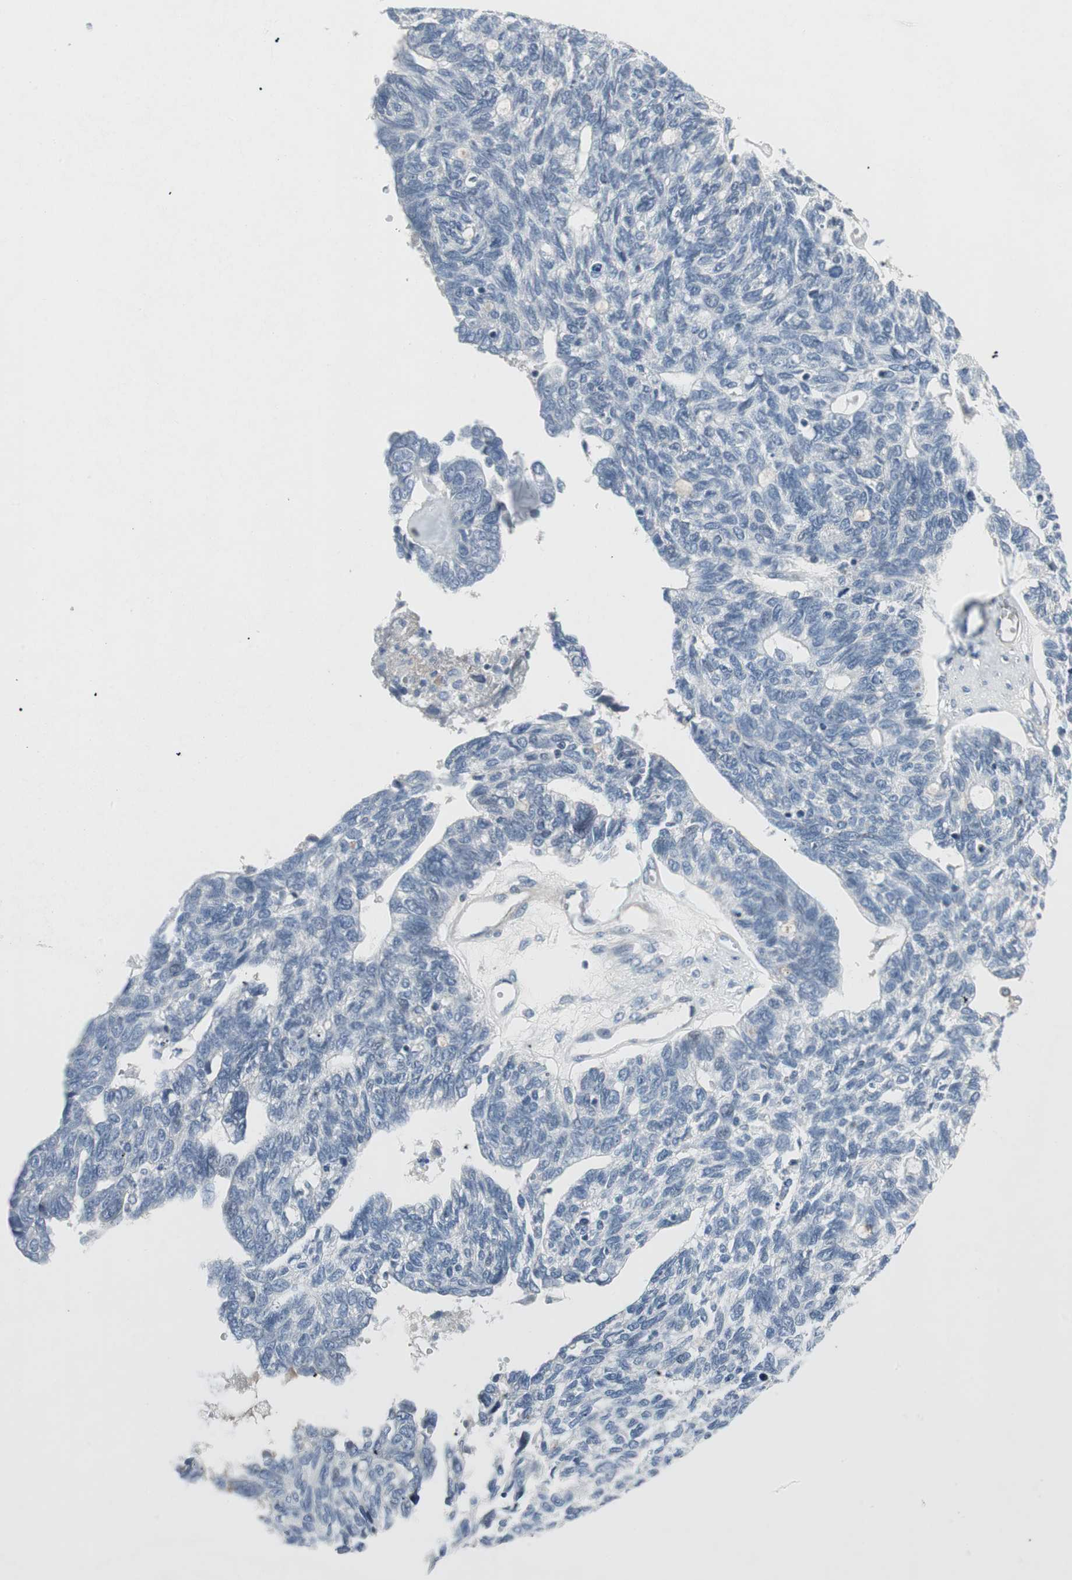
{"staining": {"intensity": "negative", "quantity": "none", "location": "none"}, "tissue": "ovarian cancer", "cell_type": "Tumor cells", "image_type": "cancer", "snomed": [{"axis": "morphology", "description": "Cystadenocarcinoma, serous, NOS"}, {"axis": "topography", "description": "Ovary"}], "caption": "Immunohistochemistry micrograph of neoplastic tissue: human ovarian serous cystadenocarcinoma stained with DAB (3,3'-diaminobenzidine) demonstrates no significant protein positivity in tumor cells.", "gene": "PIGR", "patient": {"sex": "female", "age": 79}}